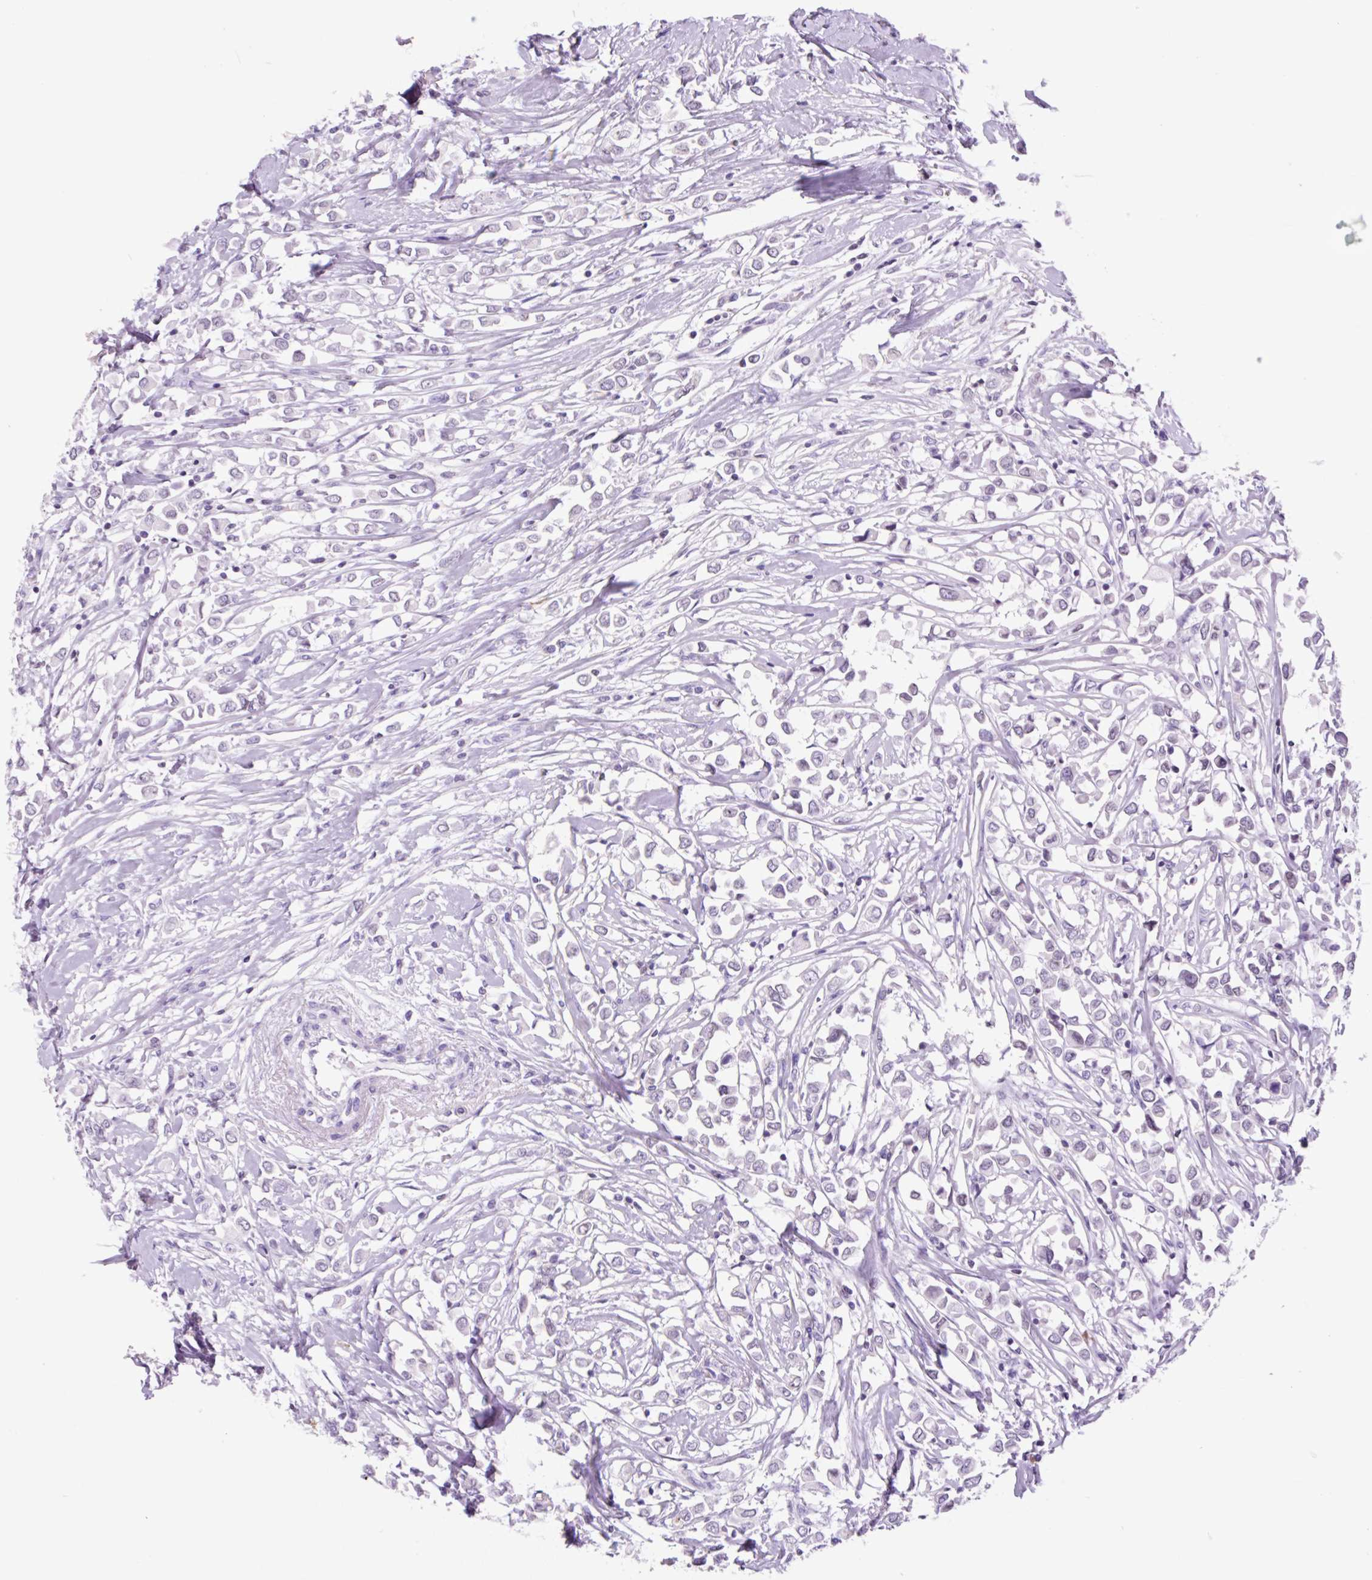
{"staining": {"intensity": "weak", "quantity": "<25%", "location": "nuclear"}, "tissue": "breast cancer", "cell_type": "Tumor cells", "image_type": "cancer", "snomed": [{"axis": "morphology", "description": "Duct carcinoma"}, {"axis": "topography", "description": "Breast"}], "caption": "A histopathology image of infiltrating ductal carcinoma (breast) stained for a protein demonstrates no brown staining in tumor cells.", "gene": "VPREB1", "patient": {"sex": "female", "age": 61}}